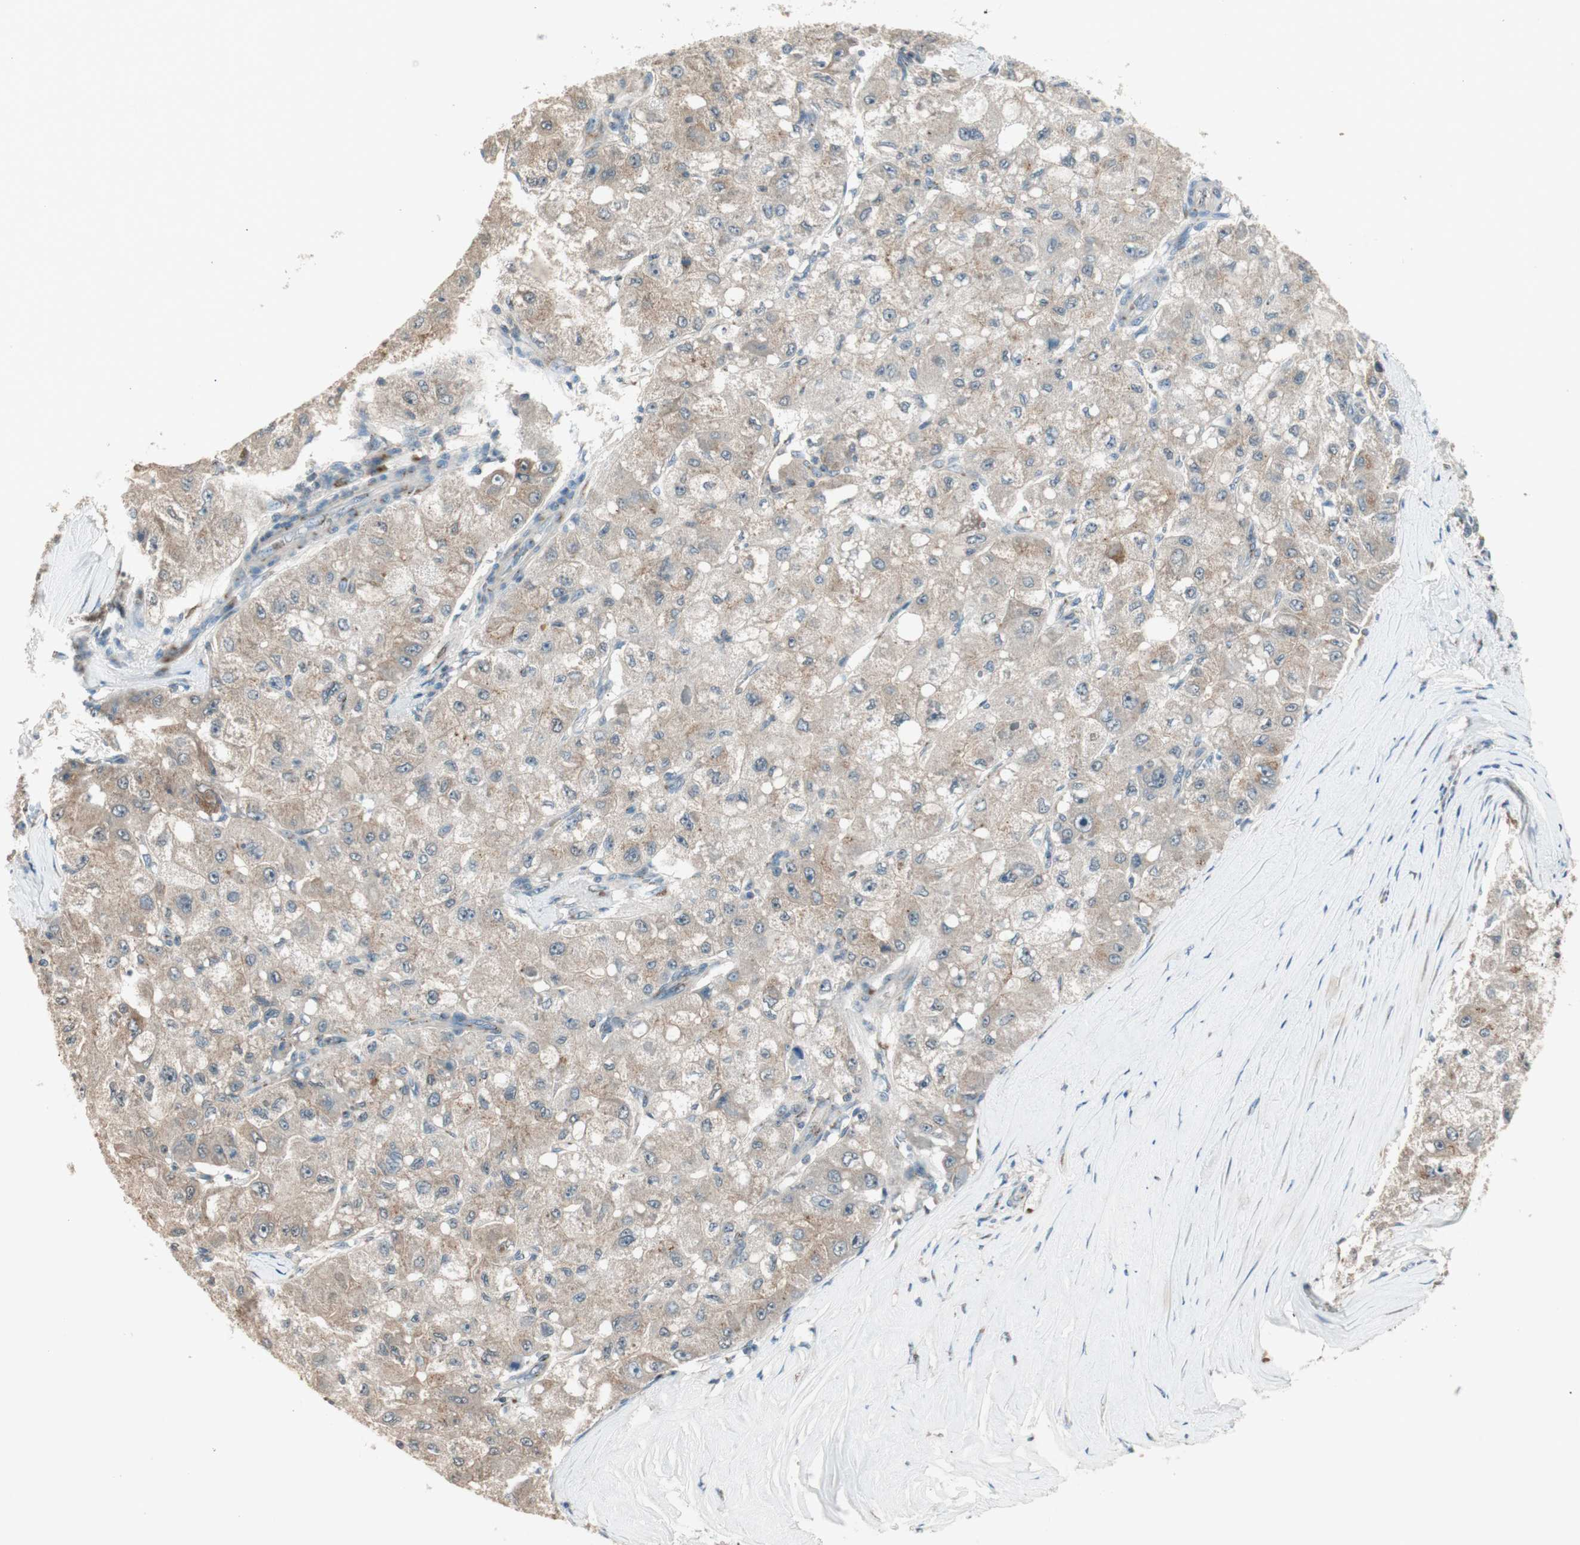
{"staining": {"intensity": "moderate", "quantity": "25%-75%", "location": "cytoplasmic/membranous"}, "tissue": "liver cancer", "cell_type": "Tumor cells", "image_type": "cancer", "snomed": [{"axis": "morphology", "description": "Carcinoma, Hepatocellular, NOS"}, {"axis": "topography", "description": "Liver"}], "caption": "Liver cancer (hepatocellular carcinoma) was stained to show a protein in brown. There is medium levels of moderate cytoplasmic/membranous expression in approximately 25%-75% of tumor cells.", "gene": "SEC16A", "patient": {"sex": "male", "age": 80}}